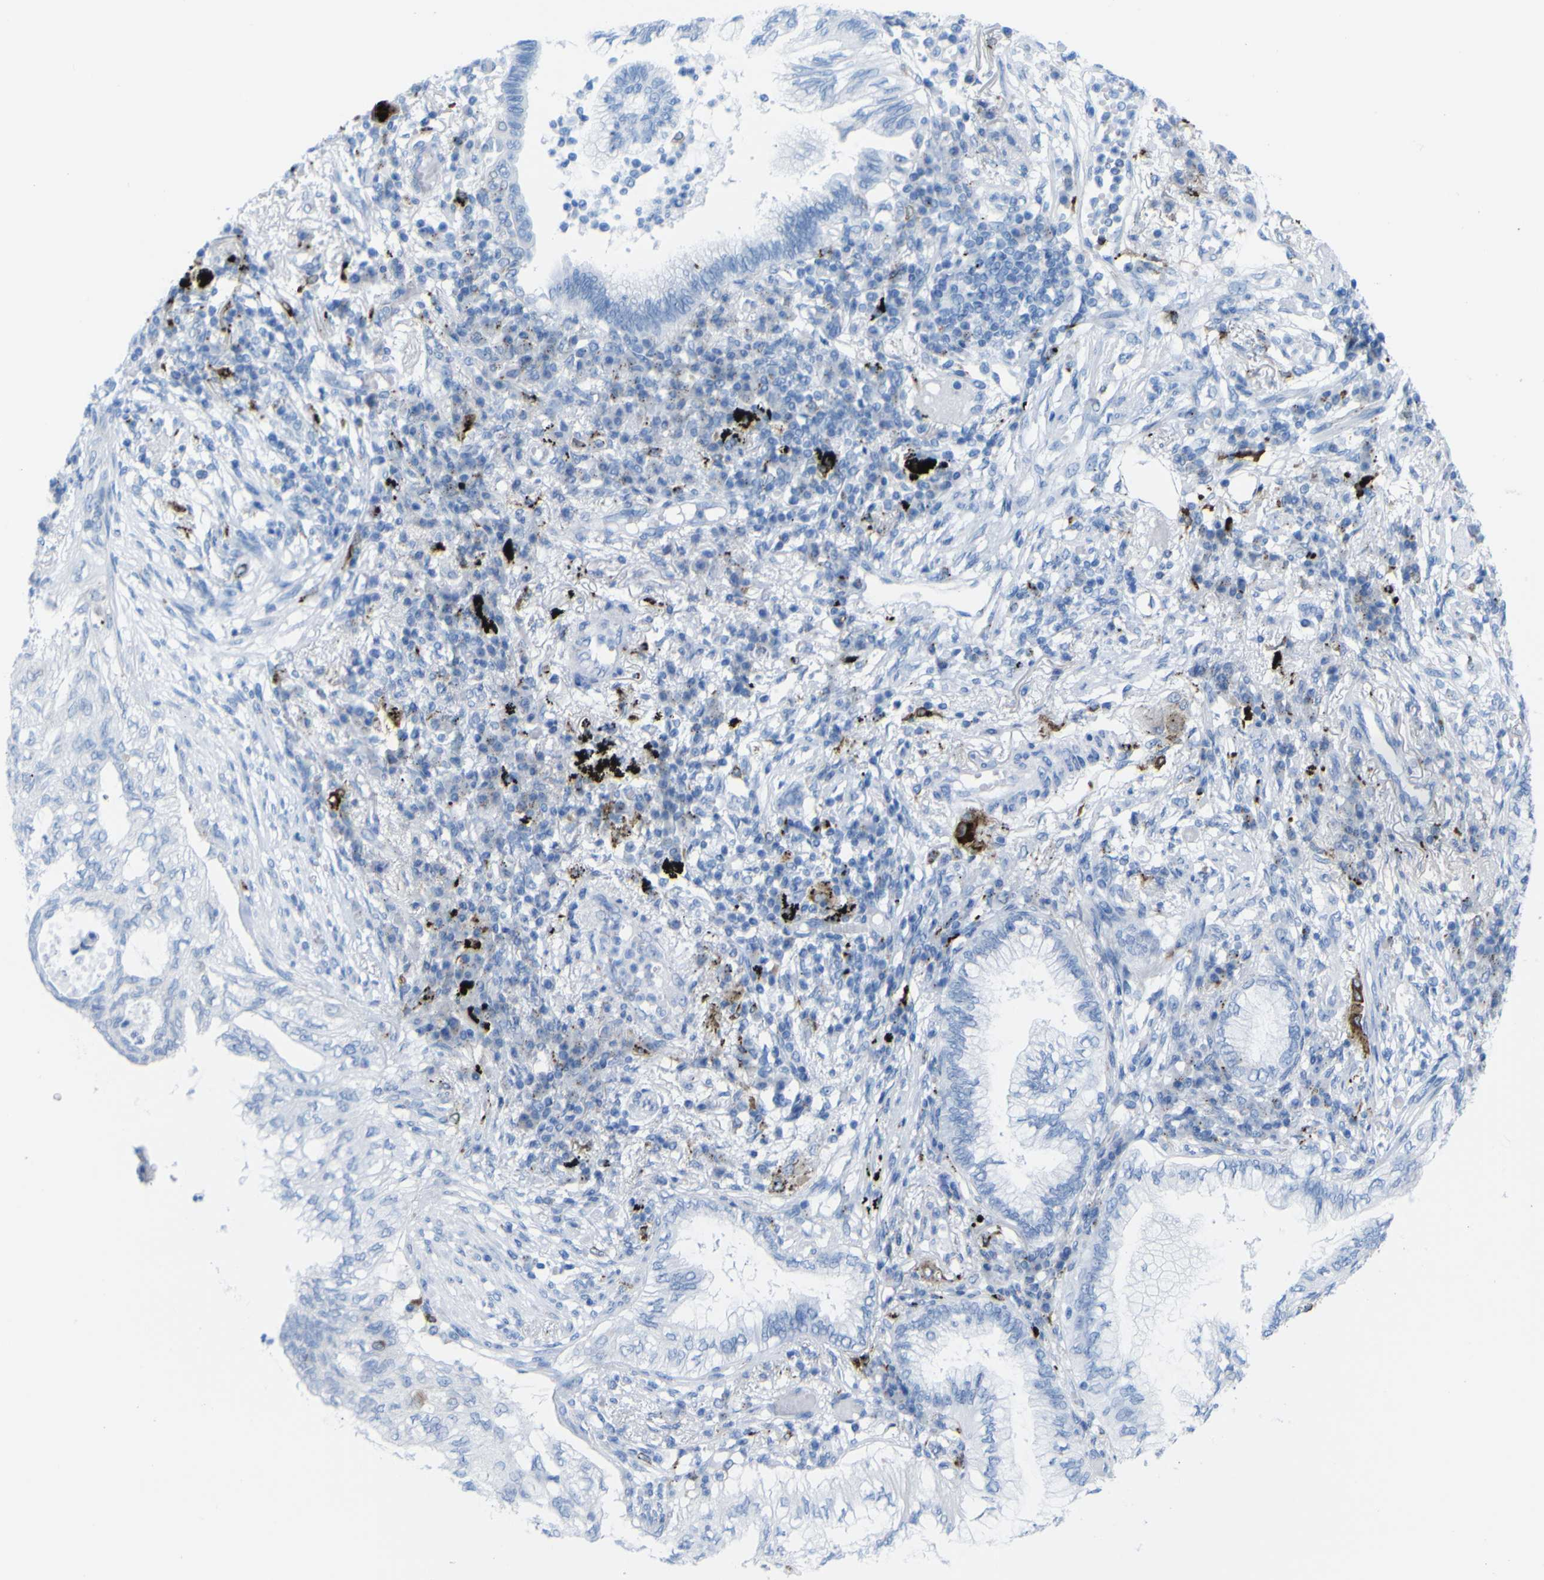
{"staining": {"intensity": "negative", "quantity": "none", "location": "none"}, "tissue": "lung cancer", "cell_type": "Tumor cells", "image_type": "cancer", "snomed": [{"axis": "morphology", "description": "Normal tissue, NOS"}, {"axis": "morphology", "description": "Adenocarcinoma, NOS"}, {"axis": "topography", "description": "Bronchus"}, {"axis": "topography", "description": "Lung"}], "caption": "A high-resolution histopathology image shows immunohistochemistry (IHC) staining of lung cancer, which reveals no significant positivity in tumor cells.", "gene": "PLD3", "patient": {"sex": "female", "age": 70}}